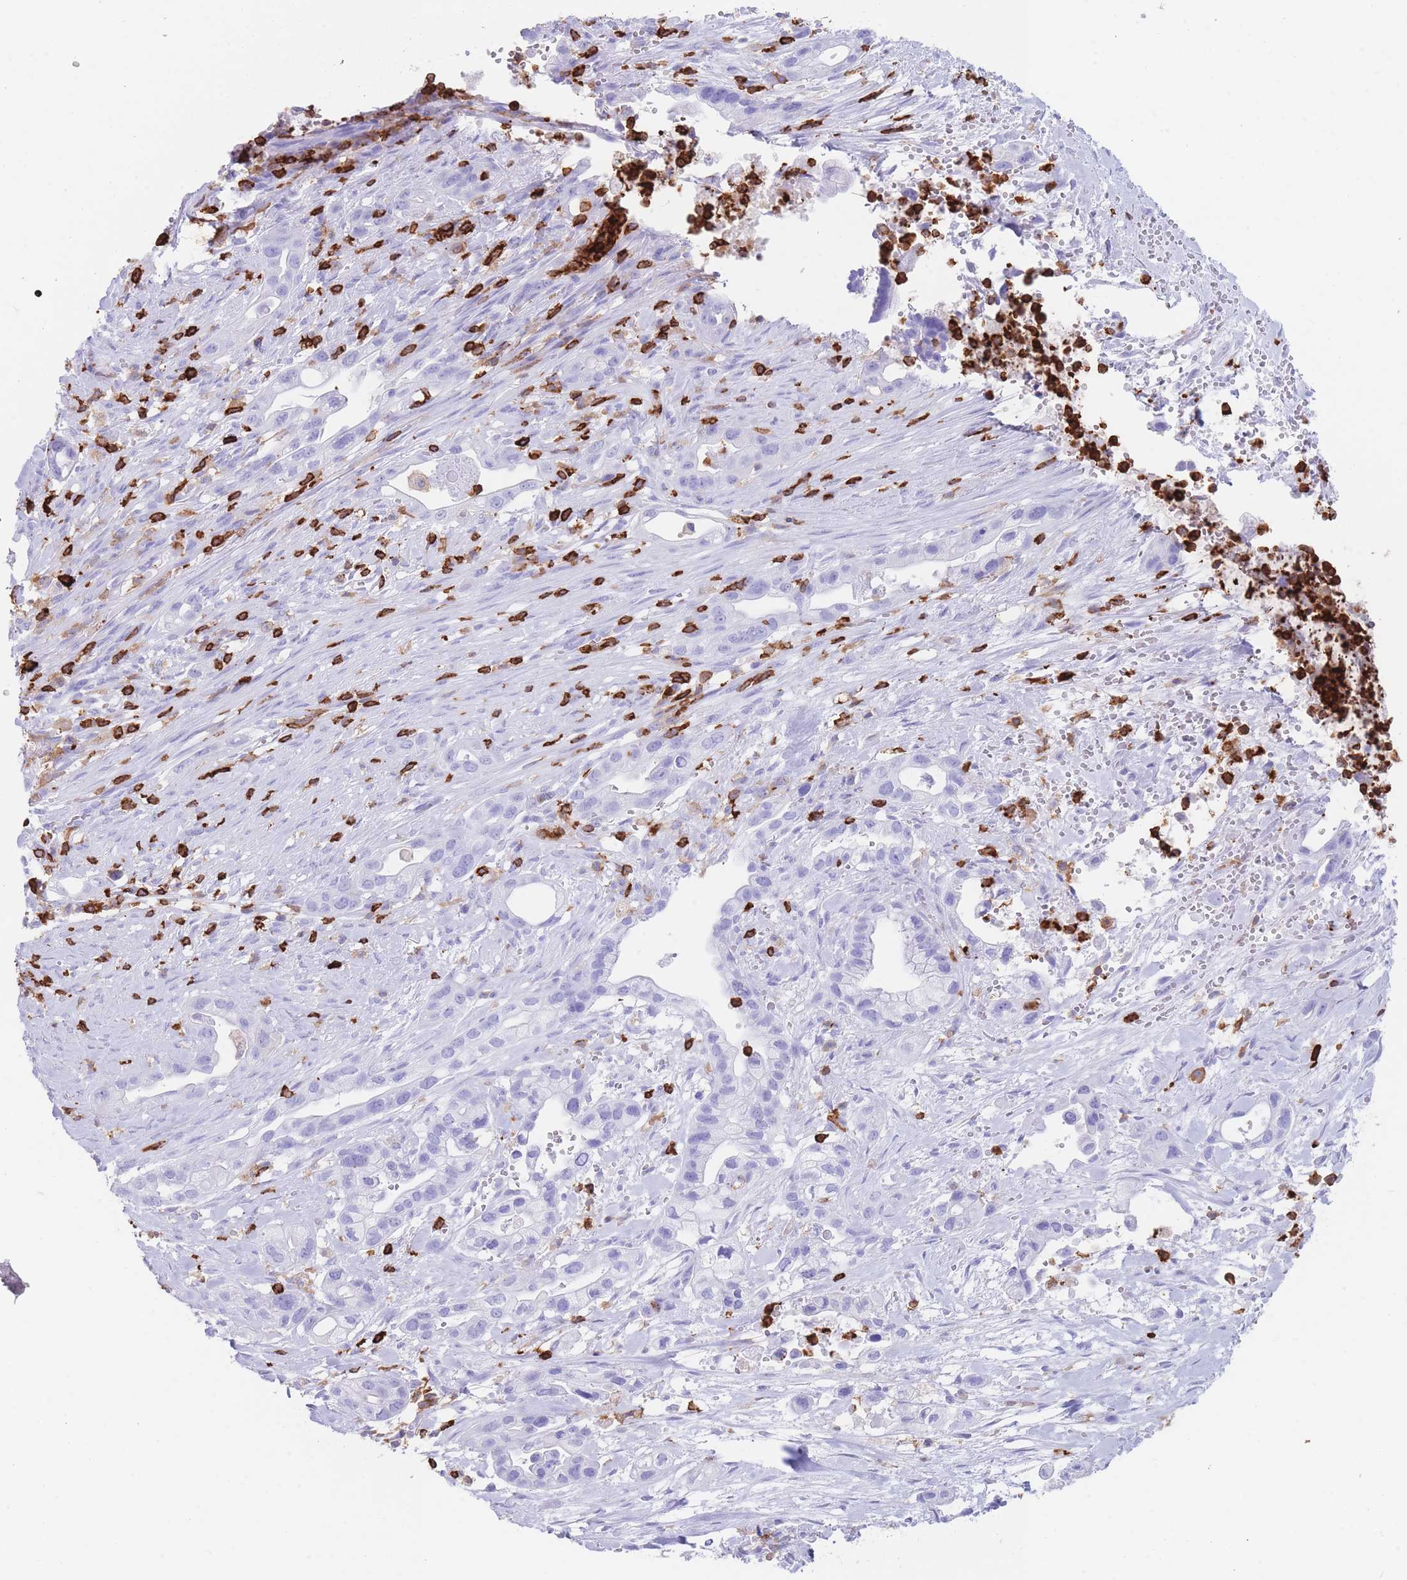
{"staining": {"intensity": "negative", "quantity": "none", "location": "none"}, "tissue": "pancreatic cancer", "cell_type": "Tumor cells", "image_type": "cancer", "snomed": [{"axis": "morphology", "description": "Adenocarcinoma, NOS"}, {"axis": "topography", "description": "Pancreas"}], "caption": "Pancreatic cancer was stained to show a protein in brown. There is no significant positivity in tumor cells. (Brightfield microscopy of DAB immunohistochemistry (IHC) at high magnification).", "gene": "CORO1A", "patient": {"sex": "male", "age": 44}}